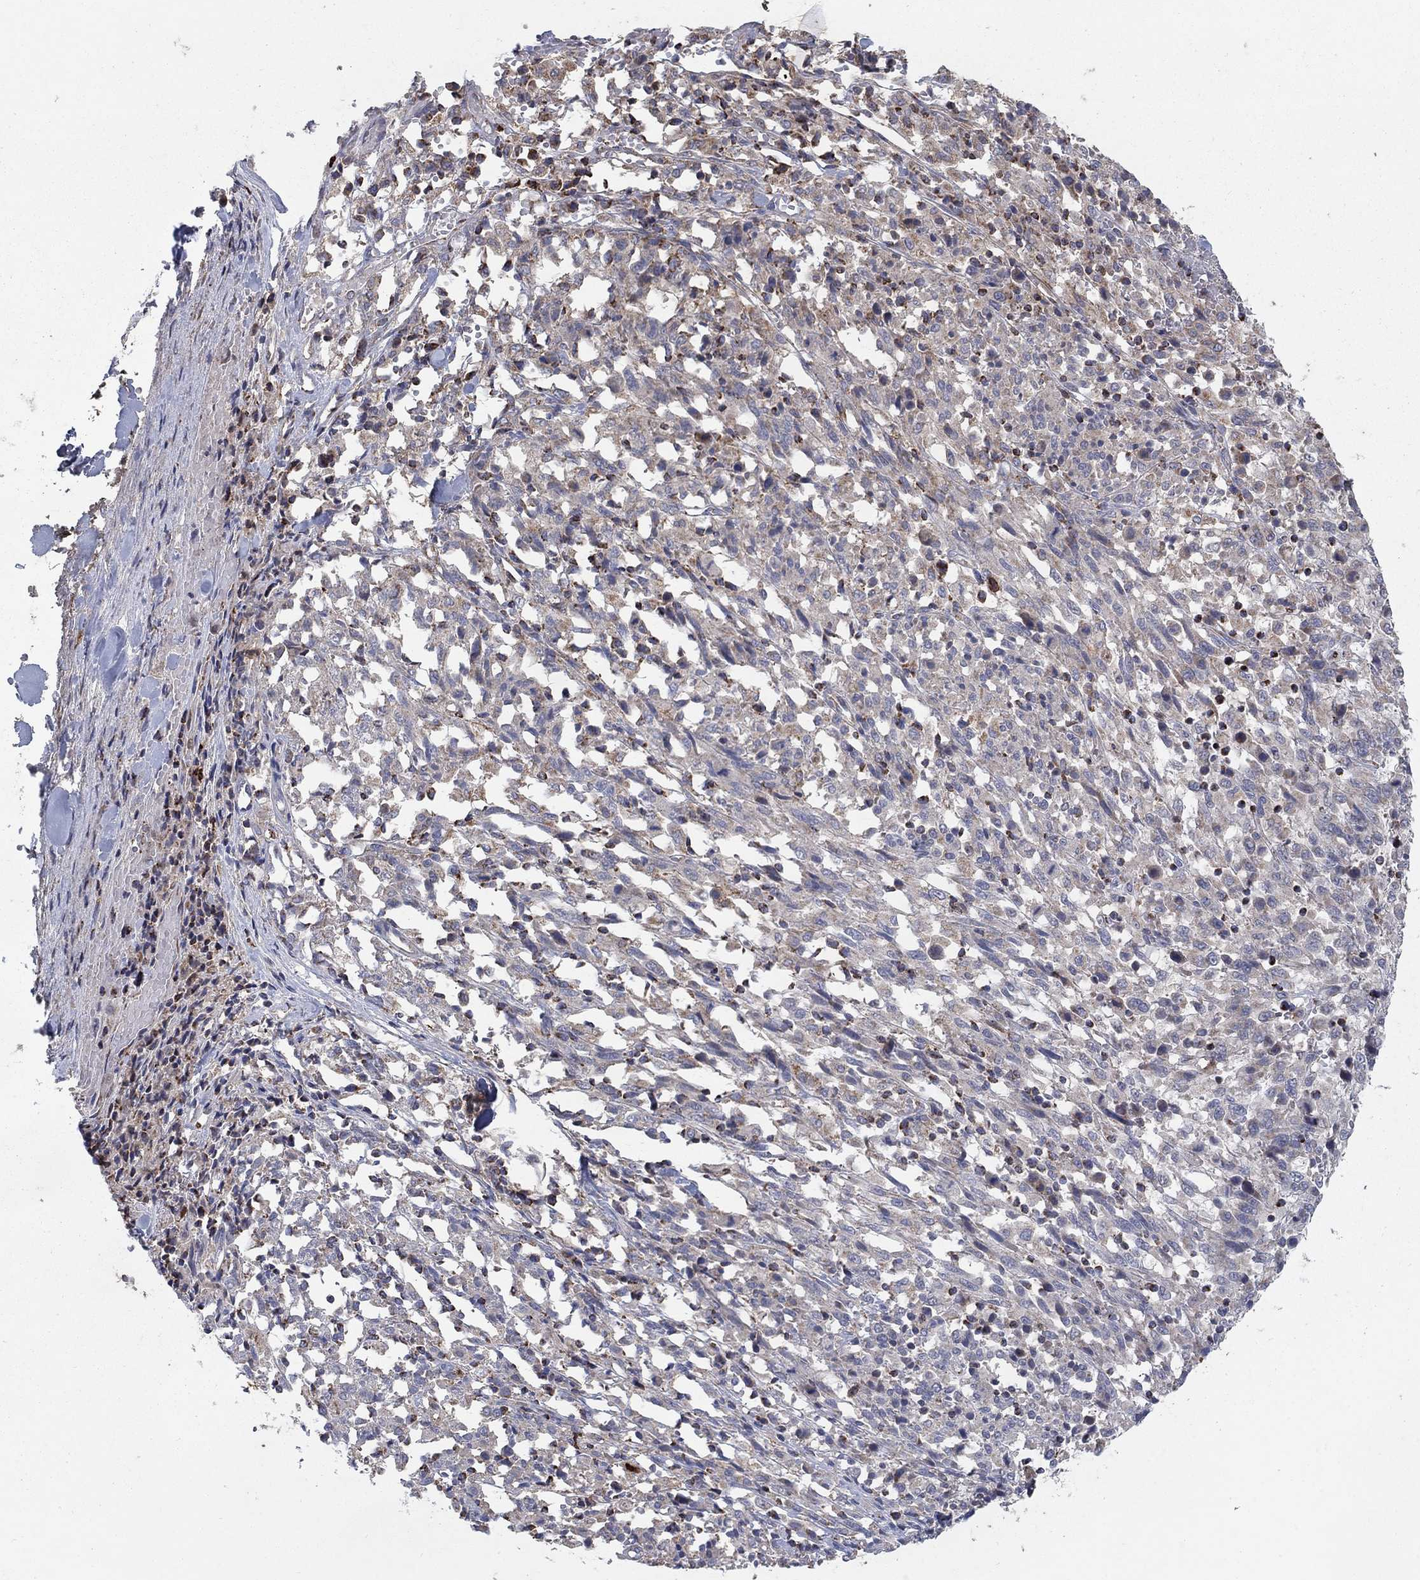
{"staining": {"intensity": "weak", "quantity": ">75%", "location": "cytoplasmic/membranous"}, "tissue": "melanoma", "cell_type": "Tumor cells", "image_type": "cancer", "snomed": [{"axis": "morphology", "description": "Malignant melanoma, NOS"}, {"axis": "topography", "description": "Skin"}], "caption": "A brown stain labels weak cytoplasmic/membranous expression of a protein in melanoma tumor cells. Nuclei are stained in blue.", "gene": "GPSM1", "patient": {"sex": "female", "age": 91}}